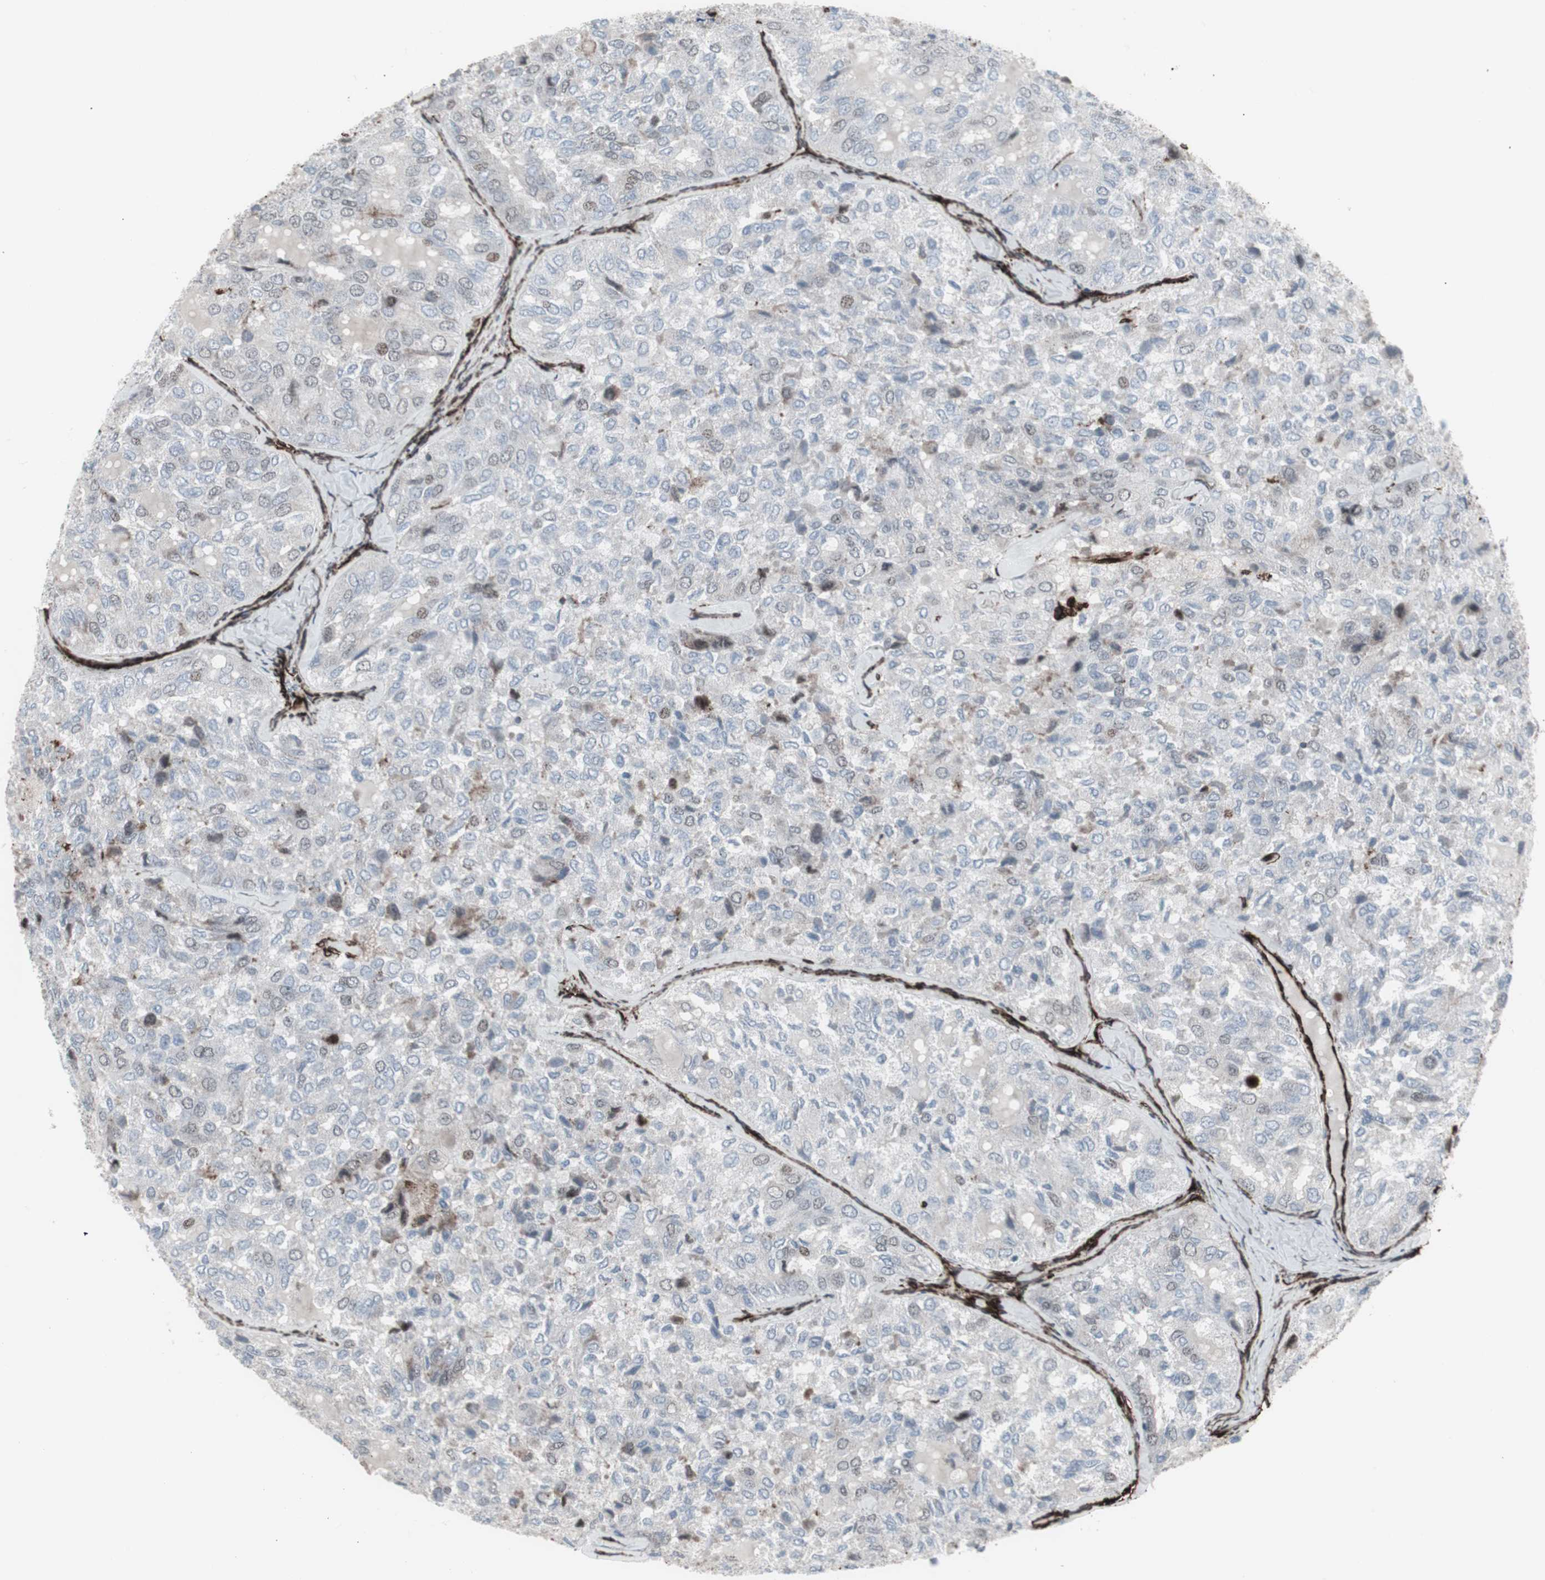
{"staining": {"intensity": "negative", "quantity": "none", "location": "none"}, "tissue": "thyroid cancer", "cell_type": "Tumor cells", "image_type": "cancer", "snomed": [{"axis": "morphology", "description": "Follicular adenoma carcinoma, NOS"}, {"axis": "topography", "description": "Thyroid gland"}], "caption": "Thyroid follicular adenoma carcinoma stained for a protein using immunohistochemistry (IHC) demonstrates no expression tumor cells.", "gene": "PDGFA", "patient": {"sex": "male", "age": 75}}